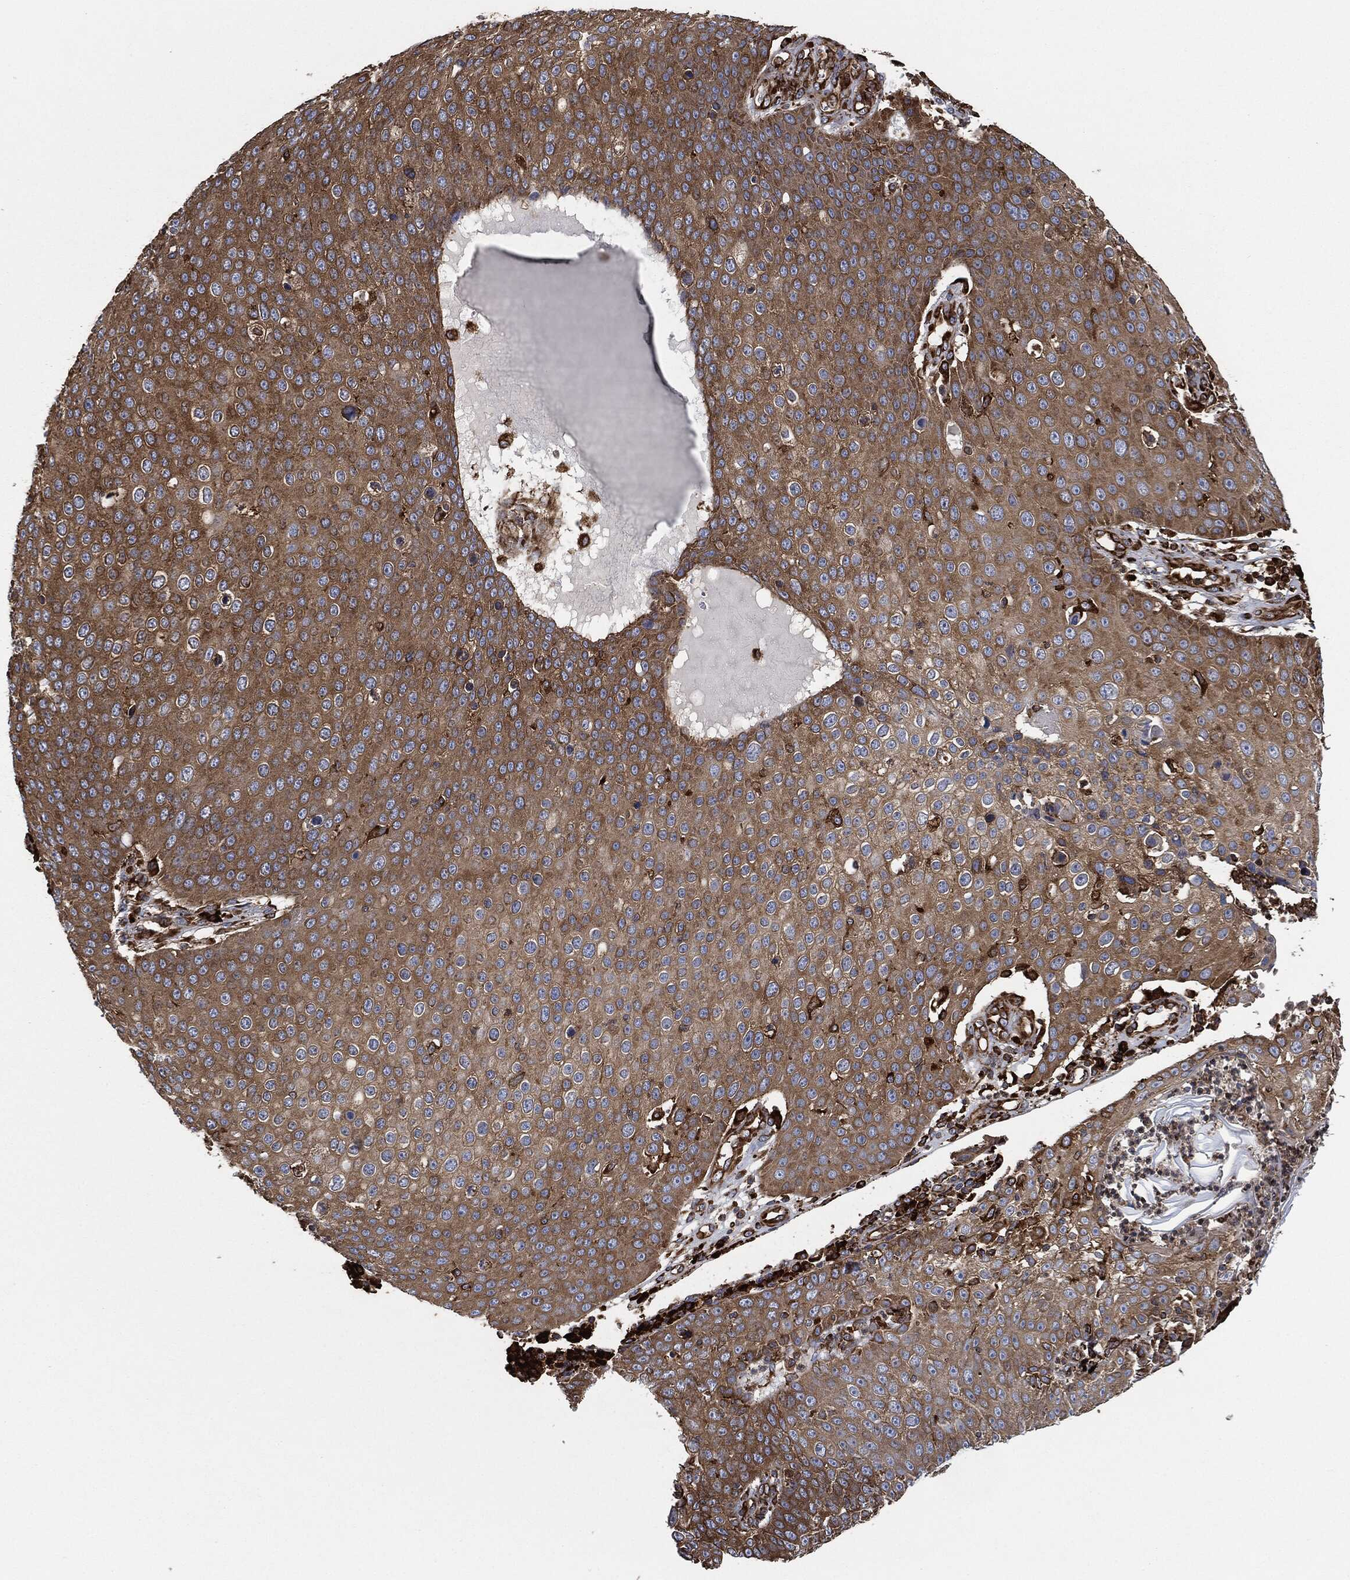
{"staining": {"intensity": "moderate", "quantity": ">75%", "location": "cytoplasmic/membranous"}, "tissue": "skin cancer", "cell_type": "Tumor cells", "image_type": "cancer", "snomed": [{"axis": "morphology", "description": "Squamous cell carcinoma, NOS"}, {"axis": "topography", "description": "Skin"}], "caption": "A histopathology image of human skin squamous cell carcinoma stained for a protein demonstrates moderate cytoplasmic/membranous brown staining in tumor cells. The staining was performed using DAB, with brown indicating positive protein expression. Nuclei are stained blue with hematoxylin.", "gene": "AMFR", "patient": {"sex": "male", "age": 71}}